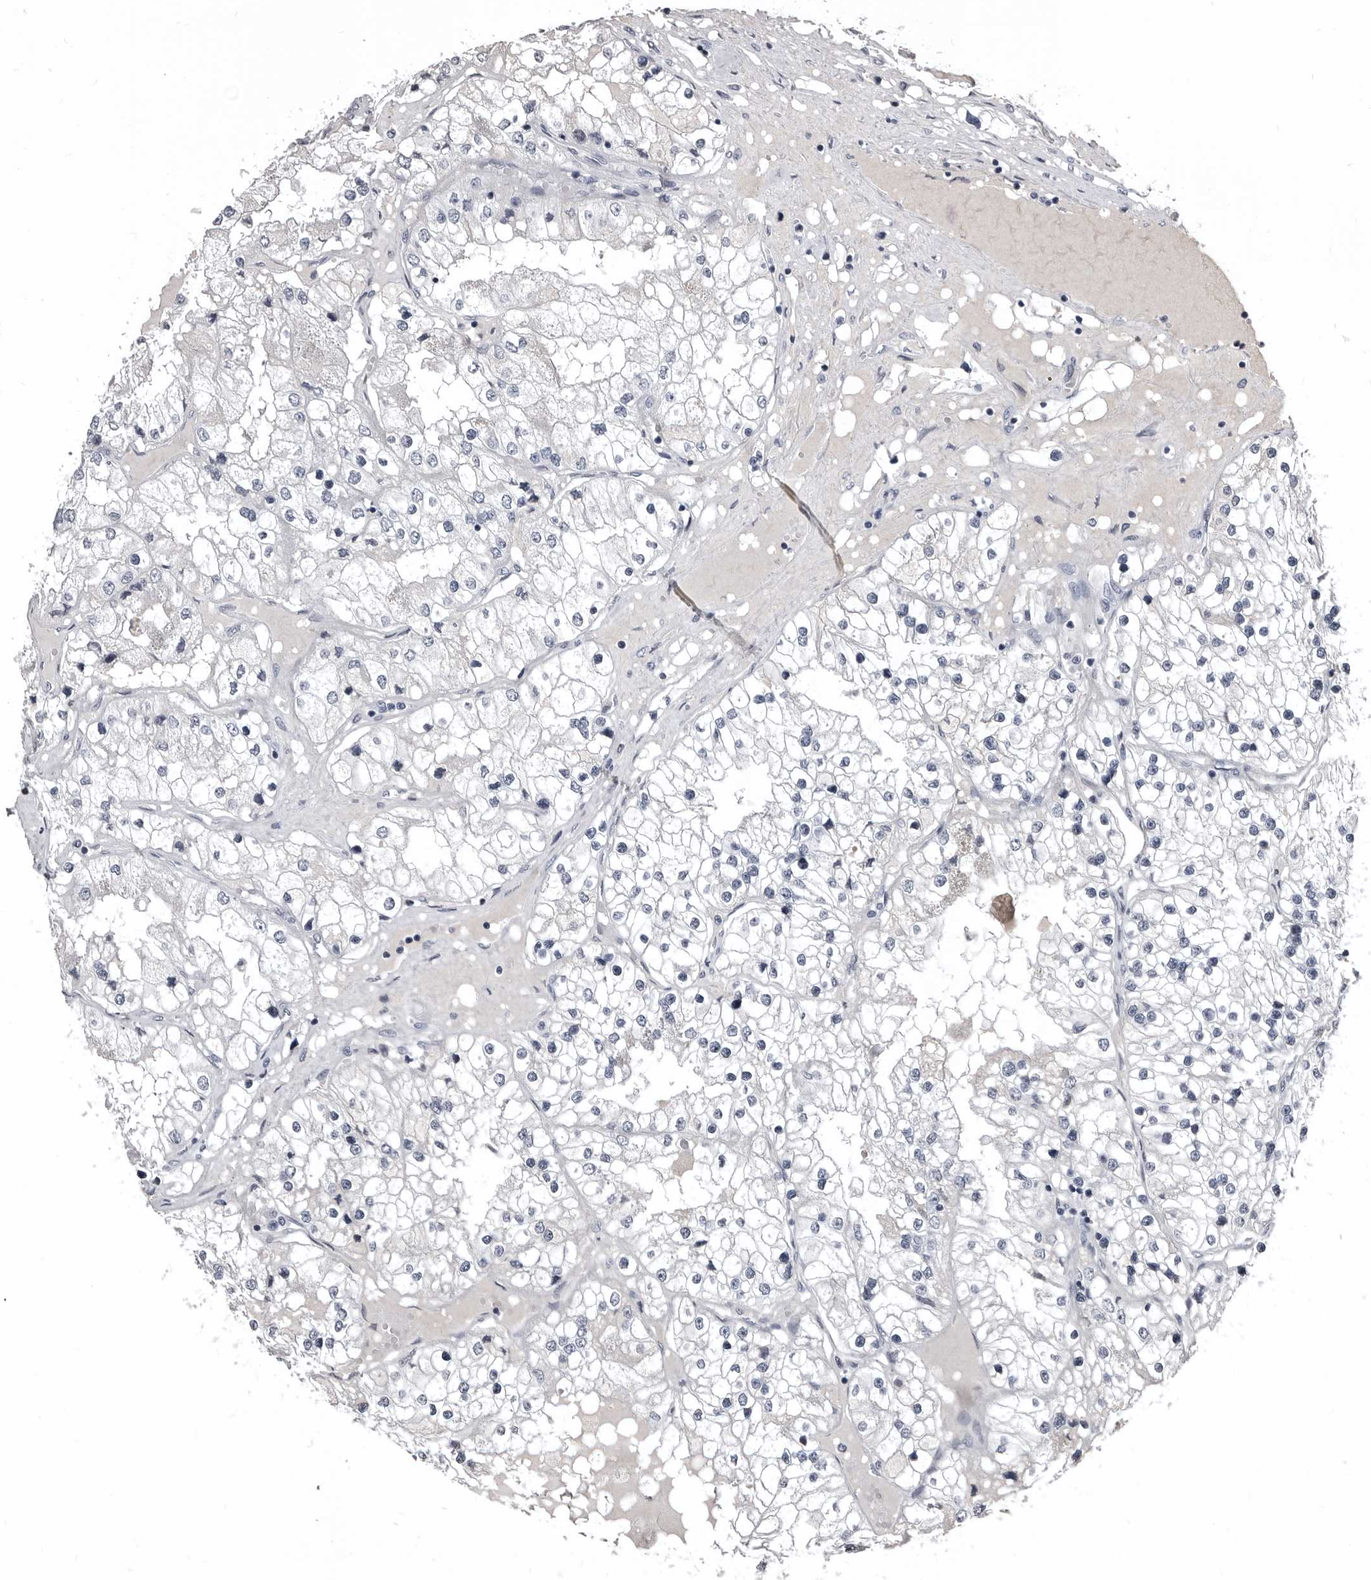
{"staining": {"intensity": "negative", "quantity": "none", "location": "none"}, "tissue": "renal cancer", "cell_type": "Tumor cells", "image_type": "cancer", "snomed": [{"axis": "morphology", "description": "Adenocarcinoma, NOS"}, {"axis": "topography", "description": "Kidney"}], "caption": "Tumor cells are negative for protein expression in human renal cancer (adenocarcinoma).", "gene": "GREB1", "patient": {"sex": "male", "age": 68}}